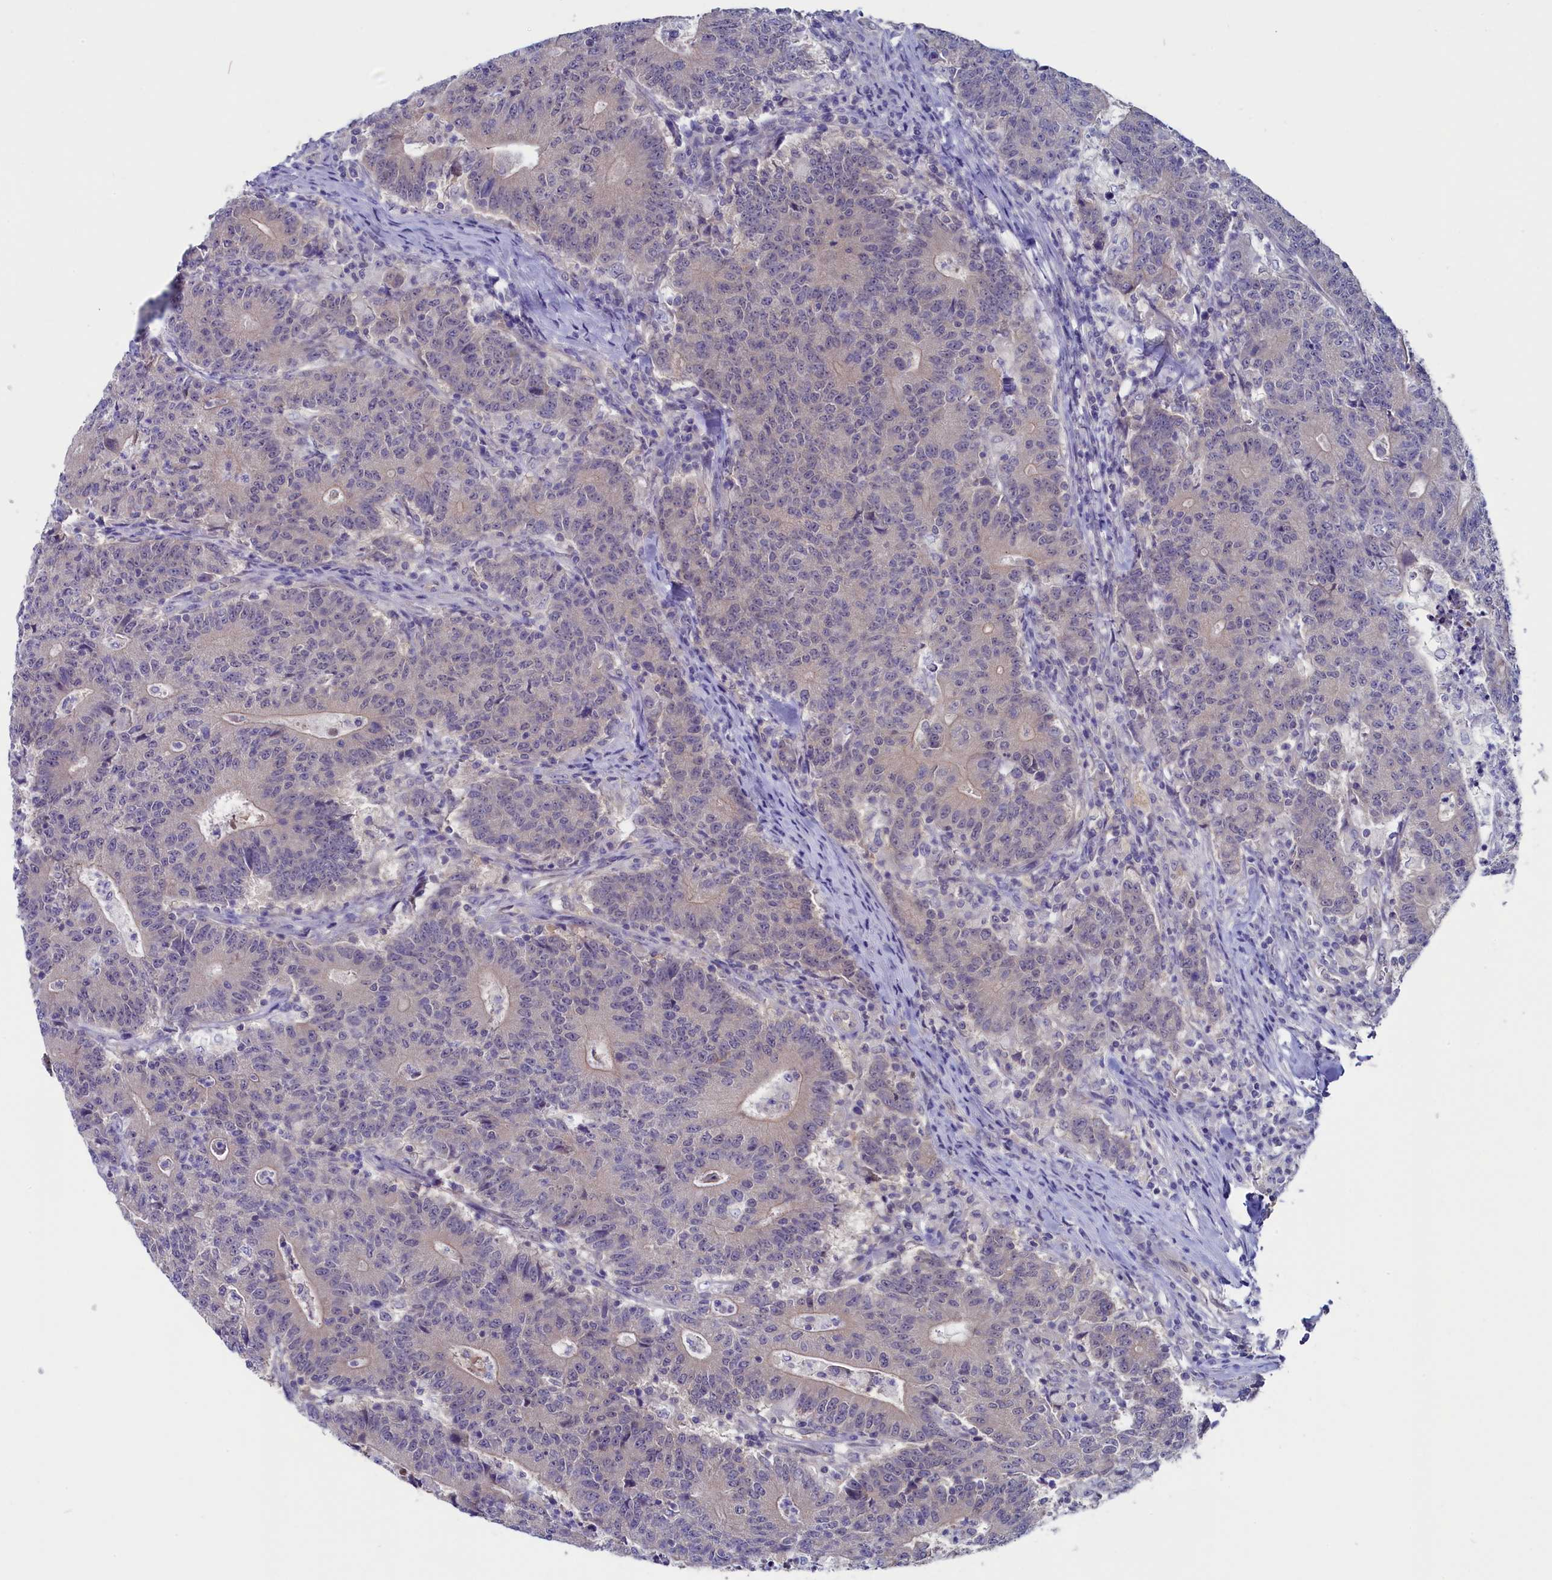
{"staining": {"intensity": "negative", "quantity": "none", "location": "none"}, "tissue": "colorectal cancer", "cell_type": "Tumor cells", "image_type": "cancer", "snomed": [{"axis": "morphology", "description": "Adenocarcinoma, NOS"}, {"axis": "topography", "description": "Colon"}], "caption": "Immunohistochemistry (IHC) photomicrograph of neoplastic tissue: colorectal cancer (adenocarcinoma) stained with DAB (3,3'-diaminobenzidine) displays no significant protein expression in tumor cells.", "gene": "CIAPIN1", "patient": {"sex": "female", "age": 75}}